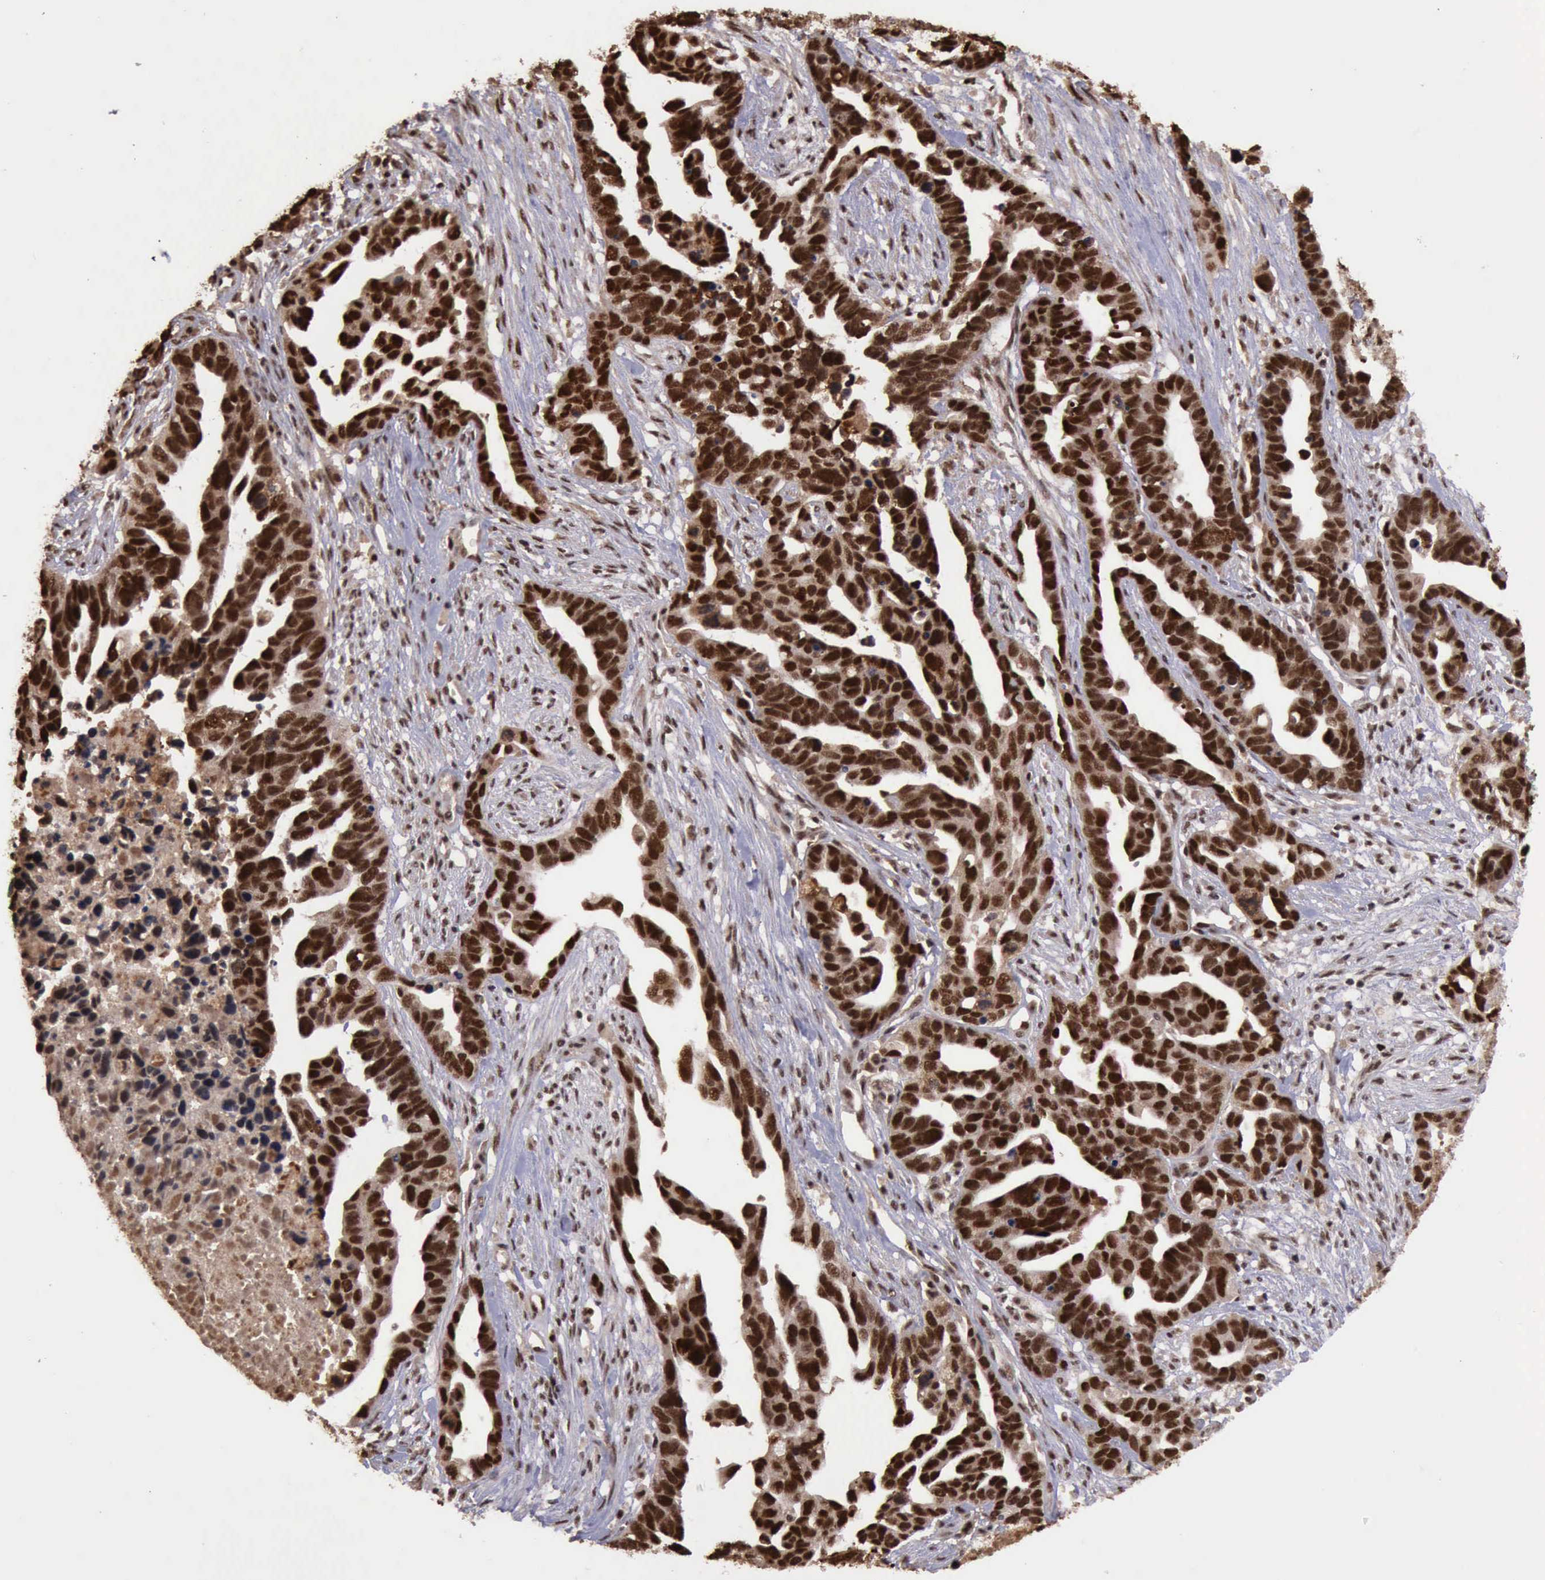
{"staining": {"intensity": "strong", "quantity": ">75%", "location": "cytoplasmic/membranous,nuclear"}, "tissue": "ovarian cancer", "cell_type": "Tumor cells", "image_type": "cancer", "snomed": [{"axis": "morphology", "description": "Cystadenocarcinoma, serous, NOS"}, {"axis": "topography", "description": "Ovary"}], "caption": "Protein expression by immunohistochemistry (IHC) demonstrates strong cytoplasmic/membranous and nuclear expression in approximately >75% of tumor cells in ovarian serous cystadenocarcinoma. (brown staining indicates protein expression, while blue staining denotes nuclei).", "gene": "TRMT2A", "patient": {"sex": "female", "age": 54}}